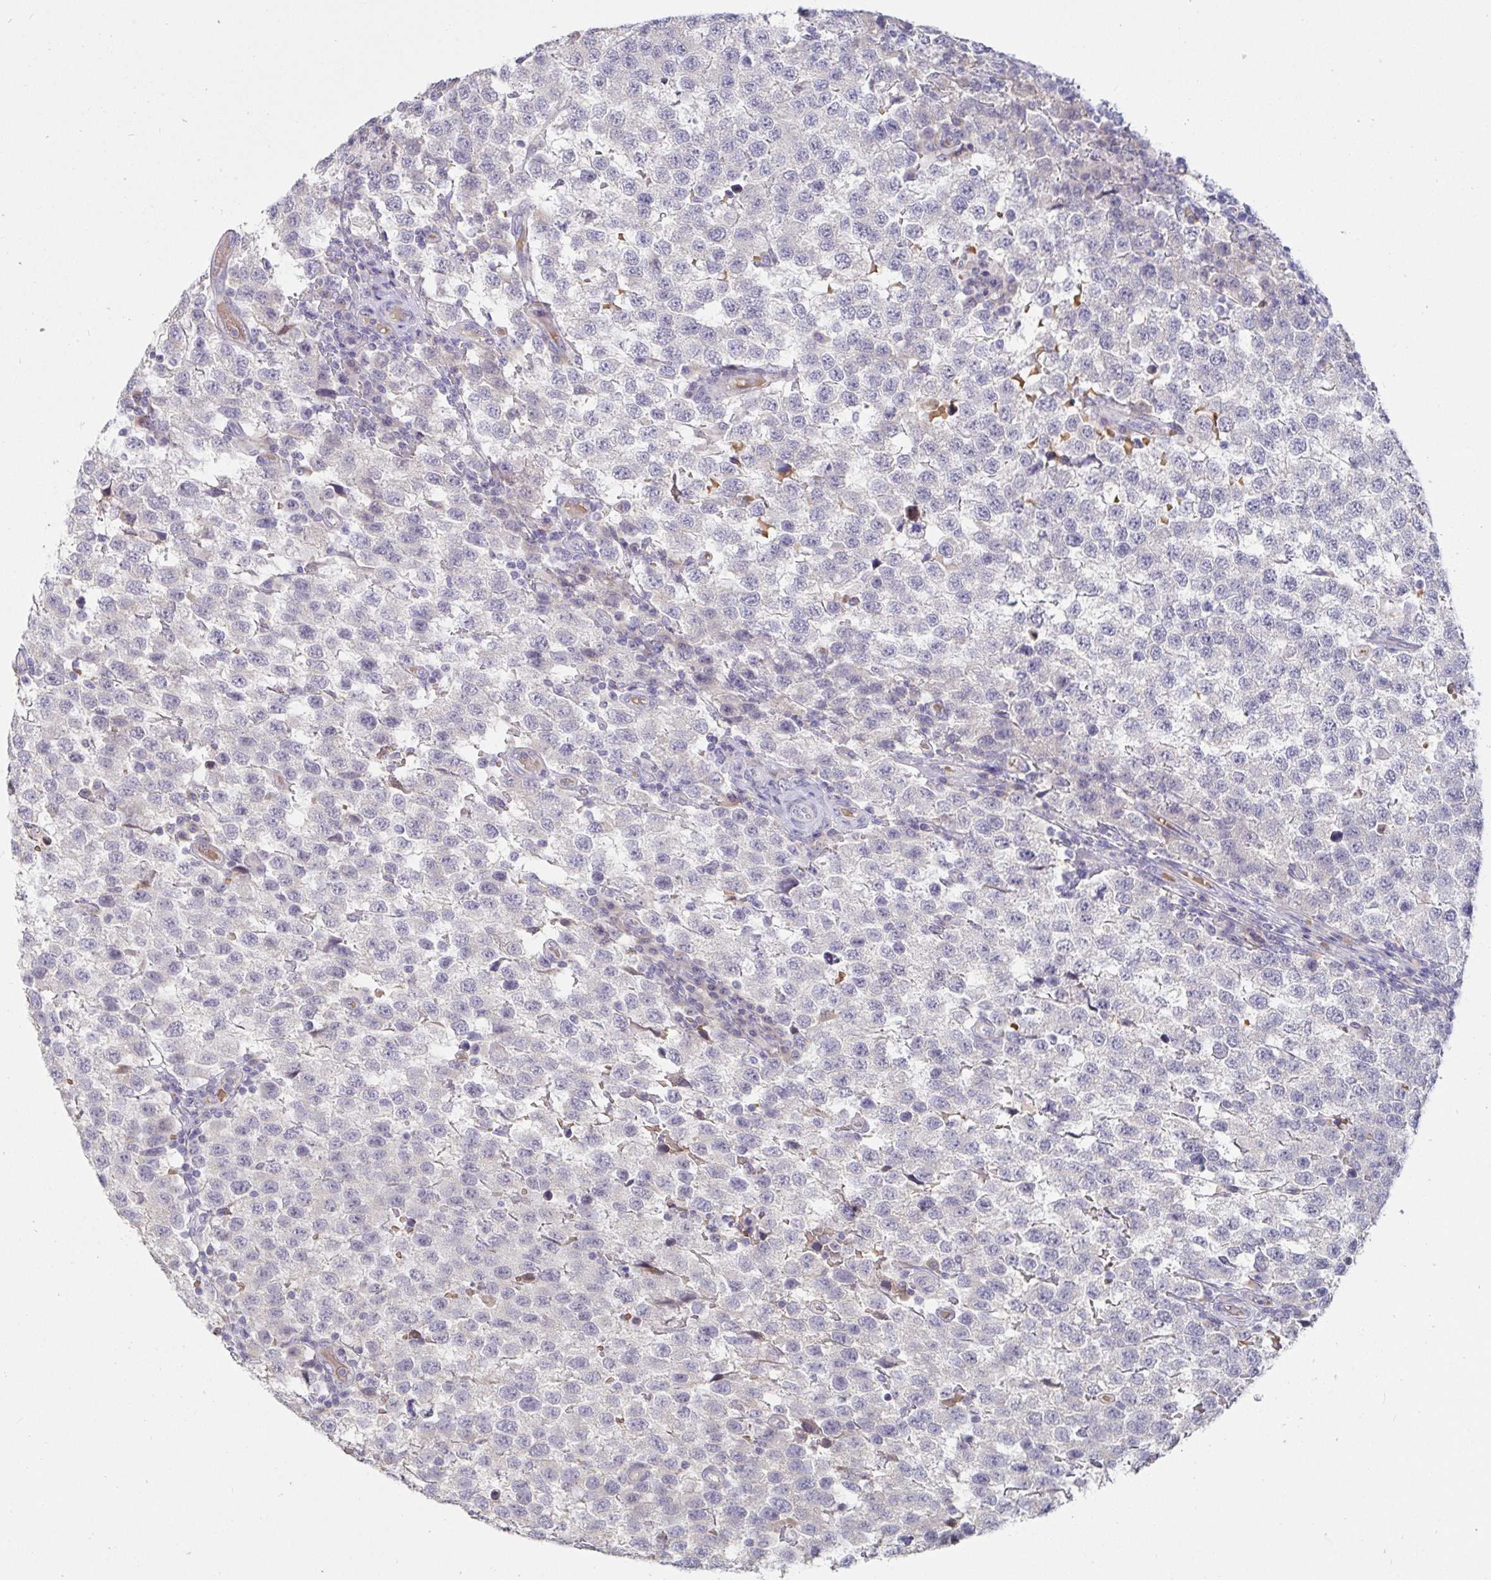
{"staining": {"intensity": "negative", "quantity": "none", "location": "none"}, "tissue": "testis cancer", "cell_type": "Tumor cells", "image_type": "cancer", "snomed": [{"axis": "morphology", "description": "Seminoma, NOS"}, {"axis": "topography", "description": "Testis"}], "caption": "Tumor cells show no significant protein positivity in testis seminoma.", "gene": "MYC", "patient": {"sex": "male", "age": 34}}